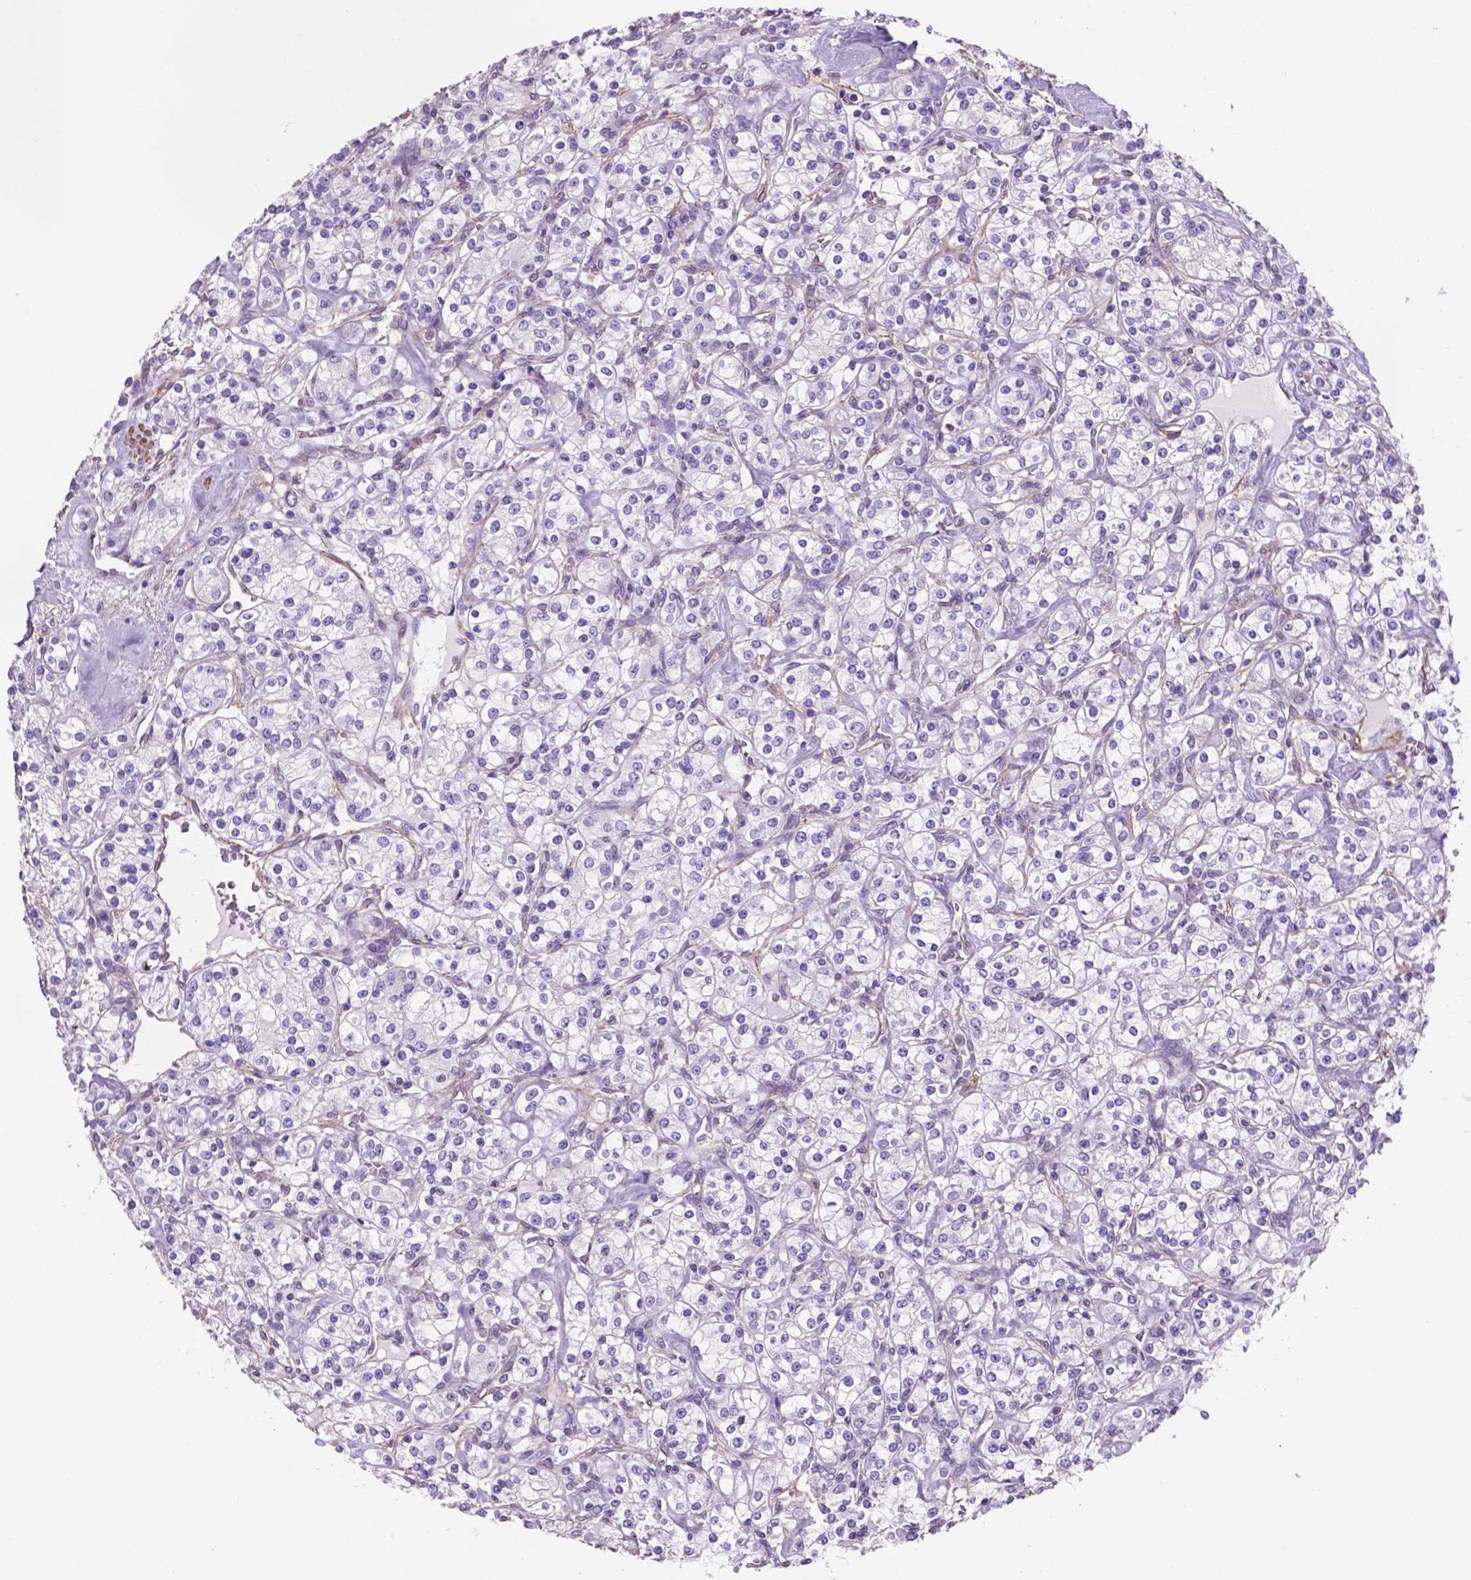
{"staining": {"intensity": "negative", "quantity": "none", "location": "none"}, "tissue": "renal cancer", "cell_type": "Tumor cells", "image_type": "cancer", "snomed": [{"axis": "morphology", "description": "Adenocarcinoma, NOS"}, {"axis": "topography", "description": "Kidney"}], "caption": "A high-resolution micrograph shows immunohistochemistry staining of renal cancer, which reveals no significant staining in tumor cells.", "gene": "TOR2A", "patient": {"sex": "male", "age": 77}}